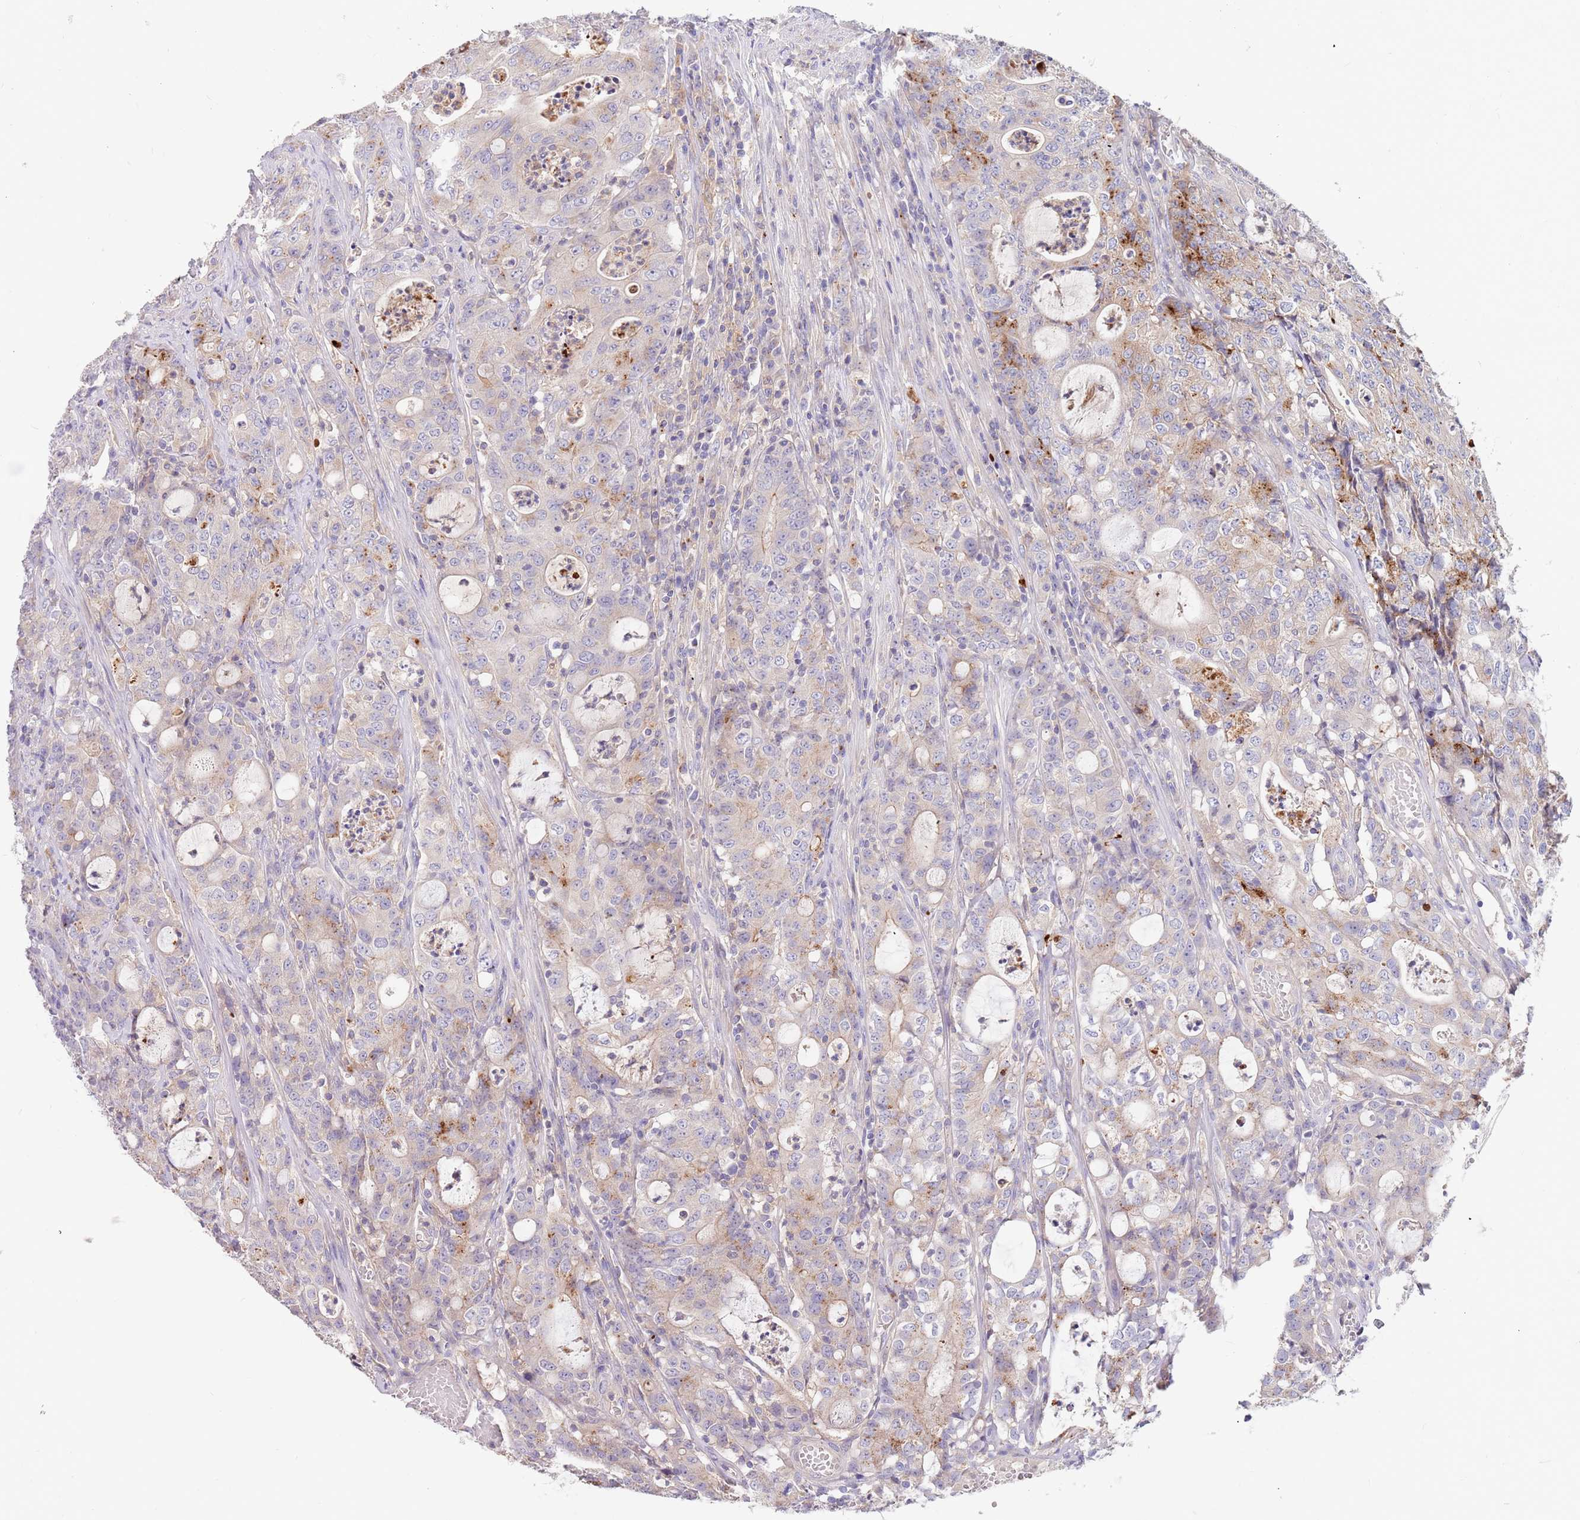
{"staining": {"intensity": "negative", "quantity": "none", "location": "none"}, "tissue": "colorectal cancer", "cell_type": "Tumor cells", "image_type": "cancer", "snomed": [{"axis": "morphology", "description": "Adenocarcinoma, NOS"}, {"axis": "topography", "description": "Colon"}], "caption": "Tumor cells show no significant positivity in adenocarcinoma (colorectal).", "gene": "BORCS5", "patient": {"sex": "male", "age": 83}}